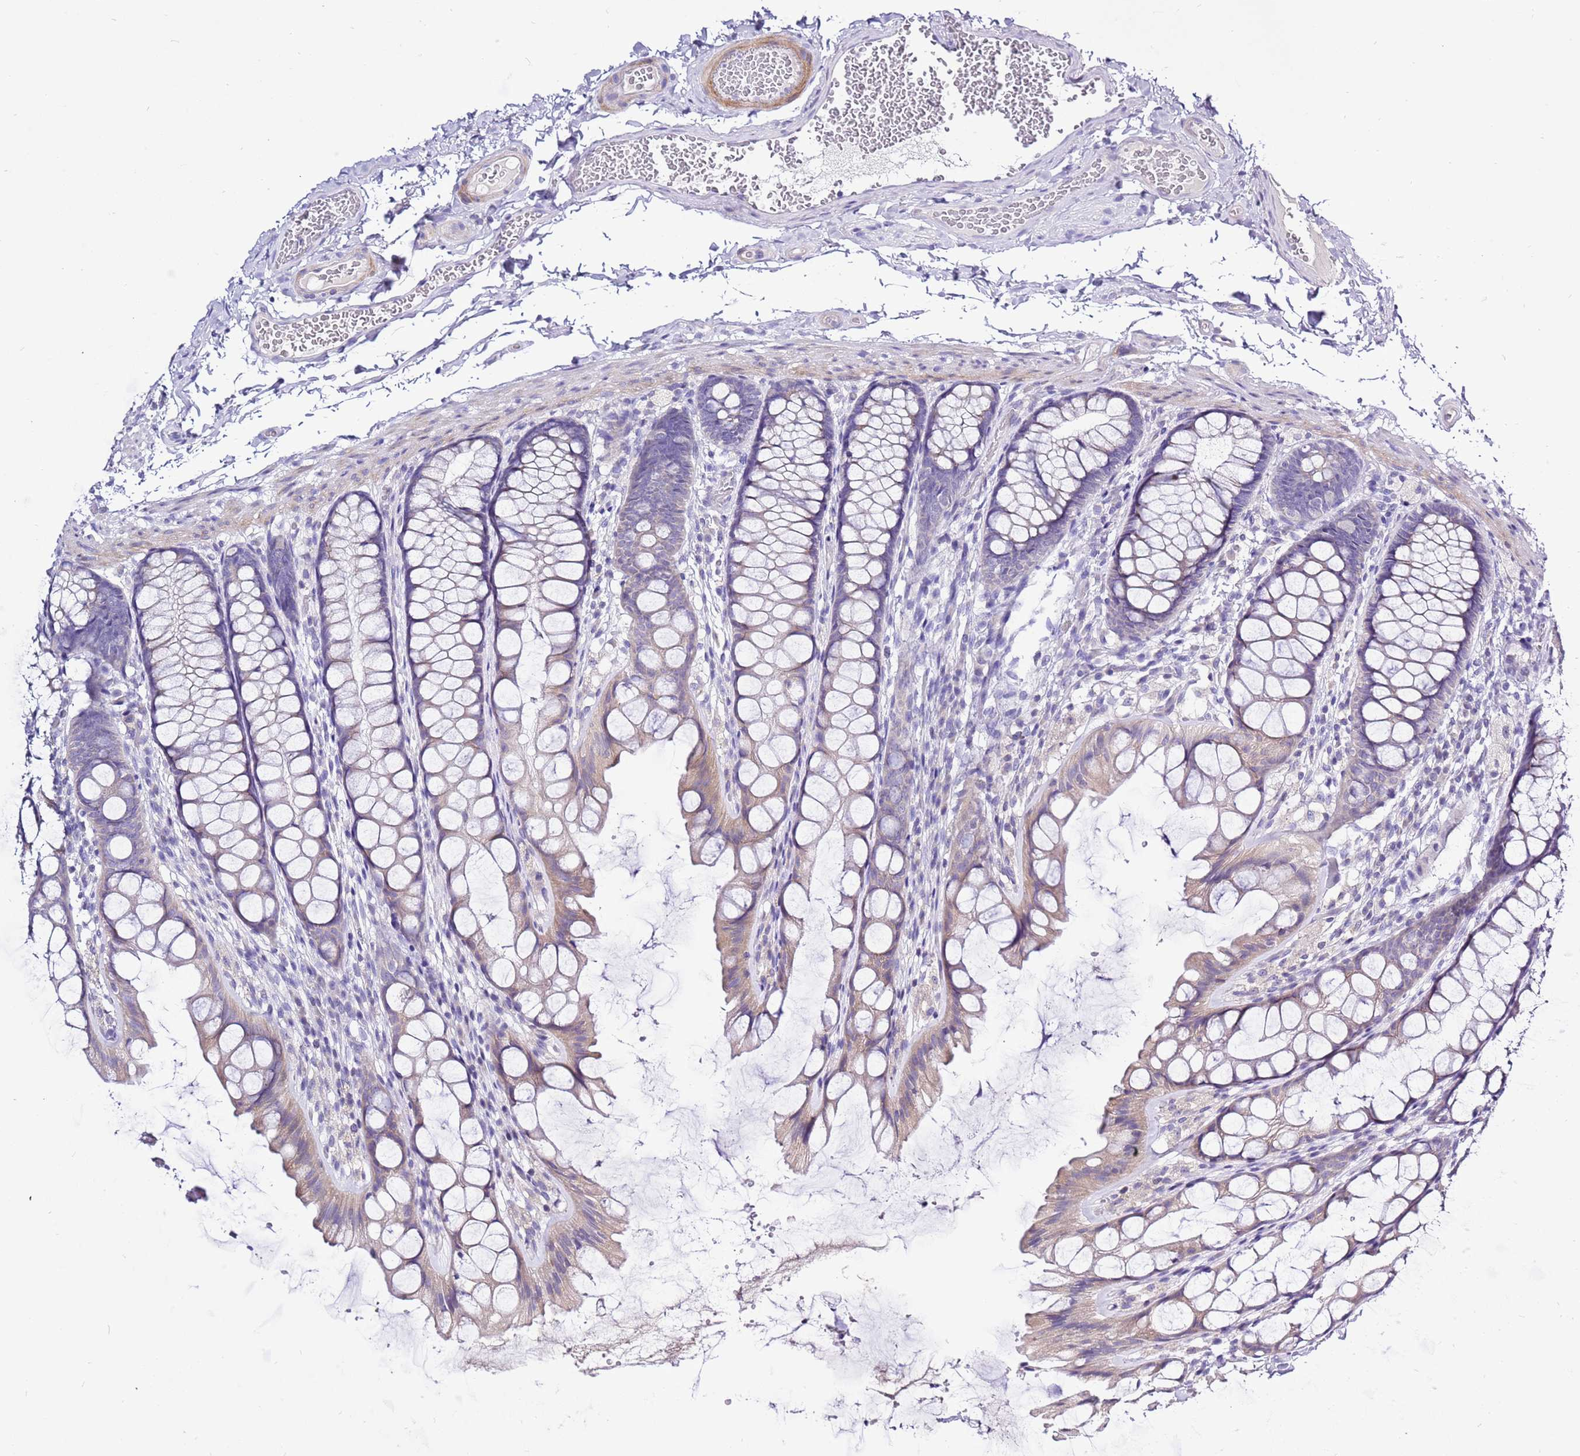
{"staining": {"intensity": "negative", "quantity": "none", "location": "none"}, "tissue": "colon", "cell_type": "Endothelial cells", "image_type": "normal", "snomed": [{"axis": "morphology", "description": "Normal tissue, NOS"}, {"axis": "topography", "description": "Colon"}], "caption": "Endothelial cells show no significant protein expression in normal colon. (DAB (3,3'-diaminobenzidine) IHC with hematoxylin counter stain).", "gene": "GLCE", "patient": {"sex": "male", "age": 47}}